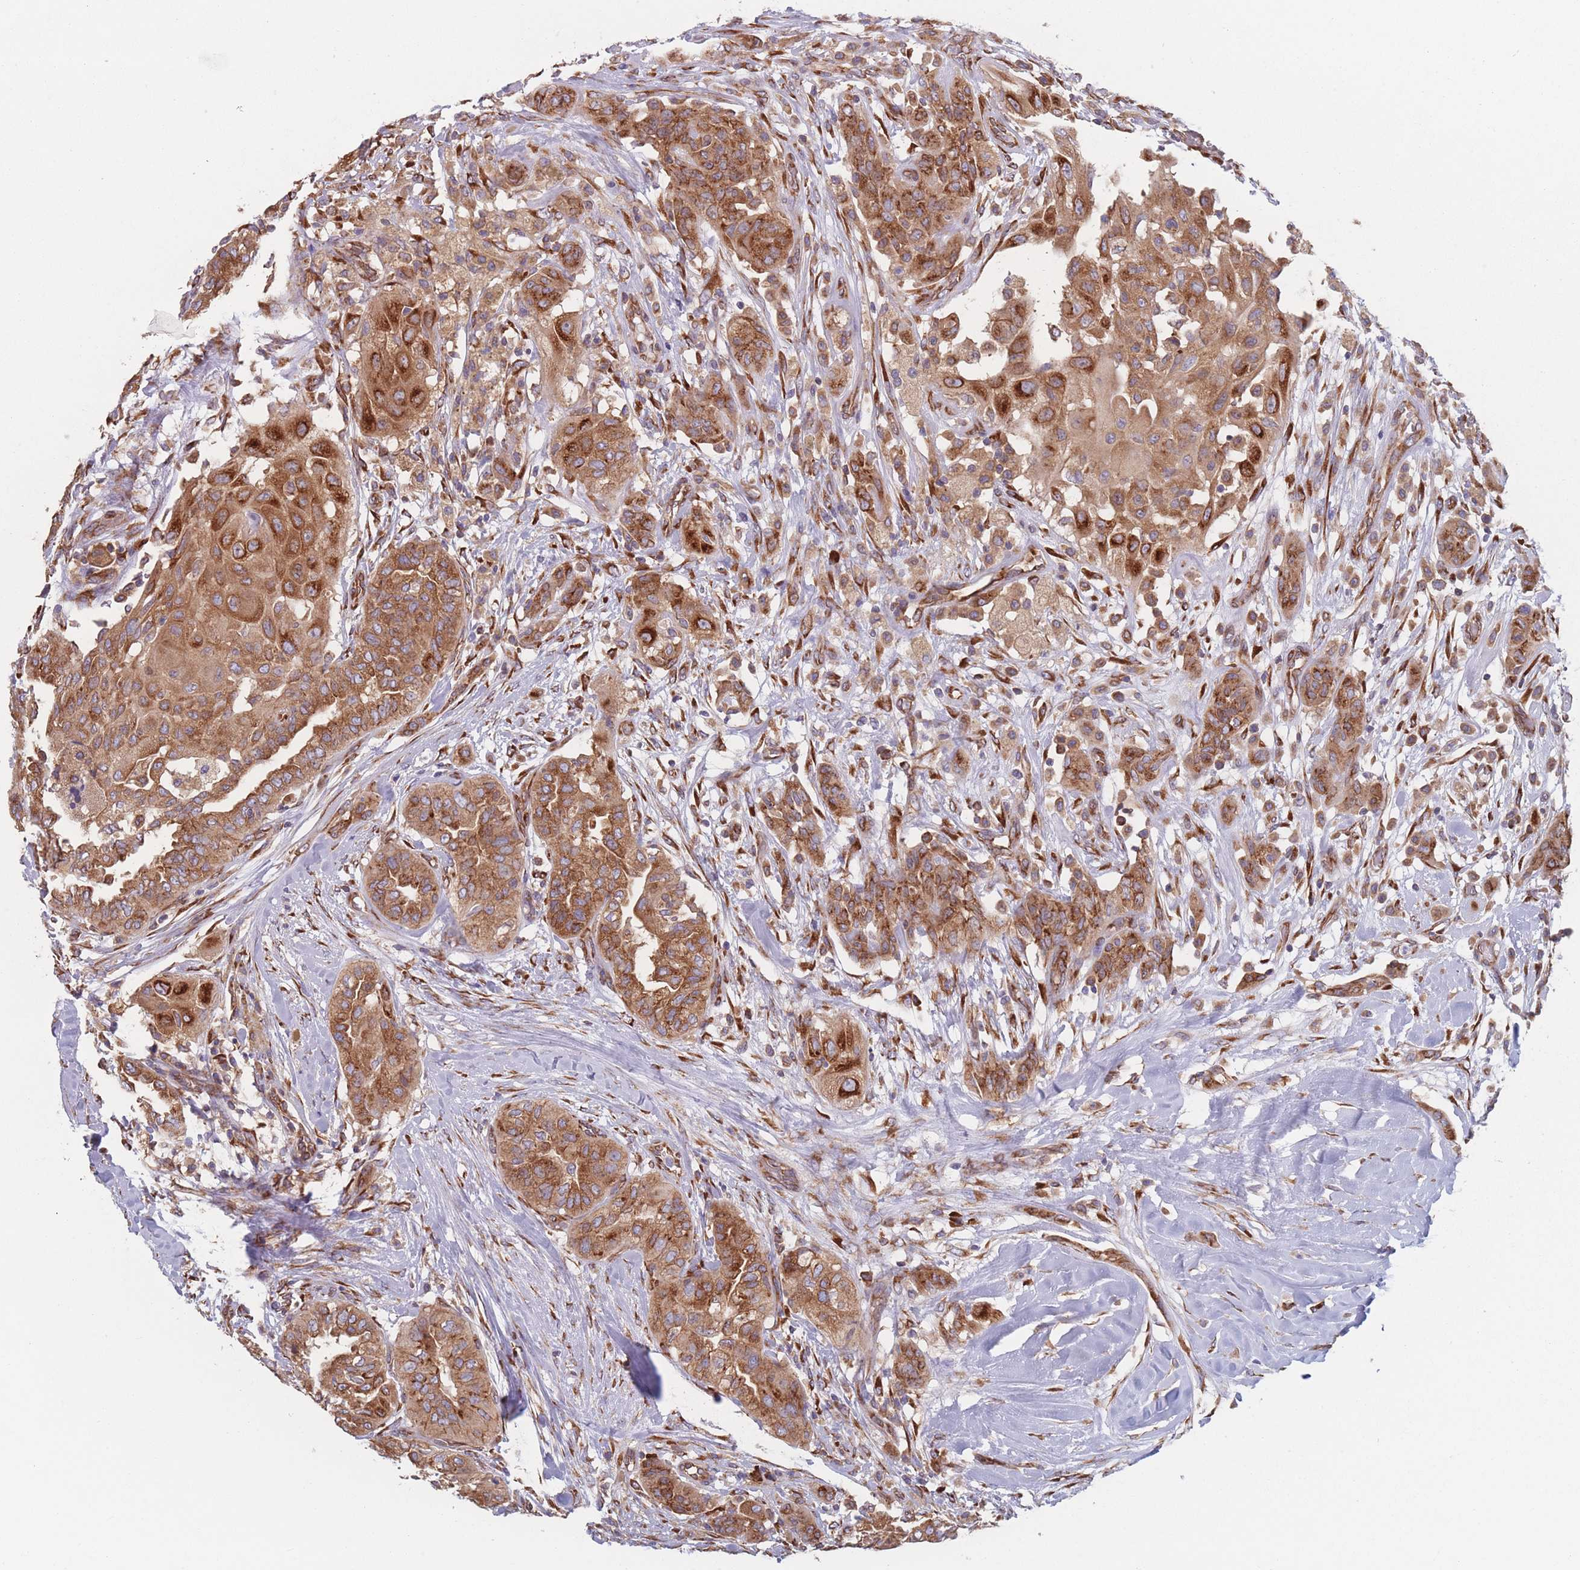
{"staining": {"intensity": "strong", "quantity": ">75%", "location": "cytoplasmic/membranous"}, "tissue": "thyroid cancer", "cell_type": "Tumor cells", "image_type": "cancer", "snomed": [{"axis": "morphology", "description": "Papillary adenocarcinoma, NOS"}, {"axis": "topography", "description": "Thyroid gland"}], "caption": "Thyroid cancer stained with a brown dye demonstrates strong cytoplasmic/membranous positive expression in about >75% of tumor cells.", "gene": "EEF1B2", "patient": {"sex": "female", "age": 59}}